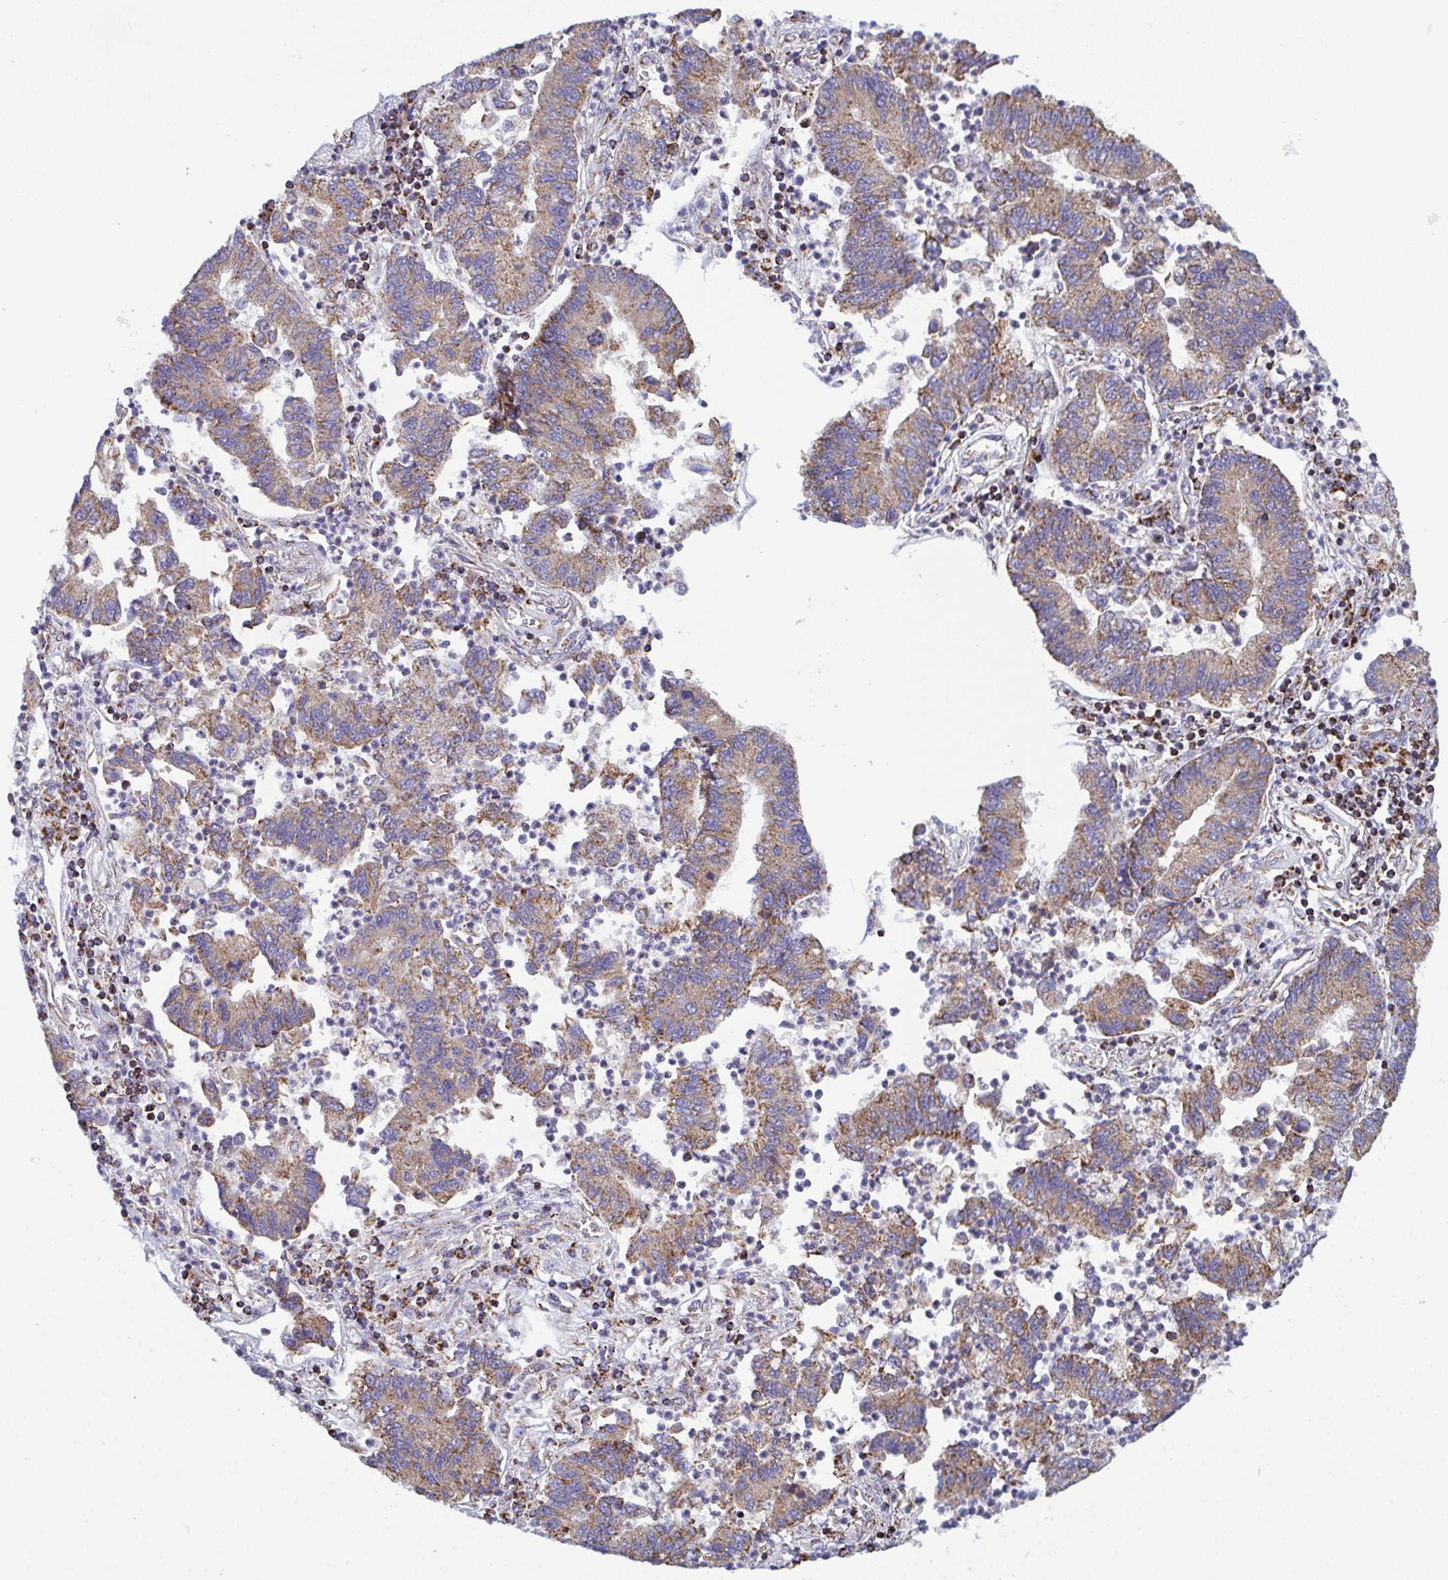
{"staining": {"intensity": "weak", "quantity": ">75%", "location": "cytoplasmic/membranous"}, "tissue": "lung cancer", "cell_type": "Tumor cells", "image_type": "cancer", "snomed": [{"axis": "morphology", "description": "Adenocarcinoma, NOS"}, {"axis": "topography", "description": "Lung"}], "caption": "High-power microscopy captured an IHC photomicrograph of lung adenocarcinoma, revealing weak cytoplasmic/membranous positivity in about >75% of tumor cells.", "gene": "CSDE1", "patient": {"sex": "female", "age": 57}}